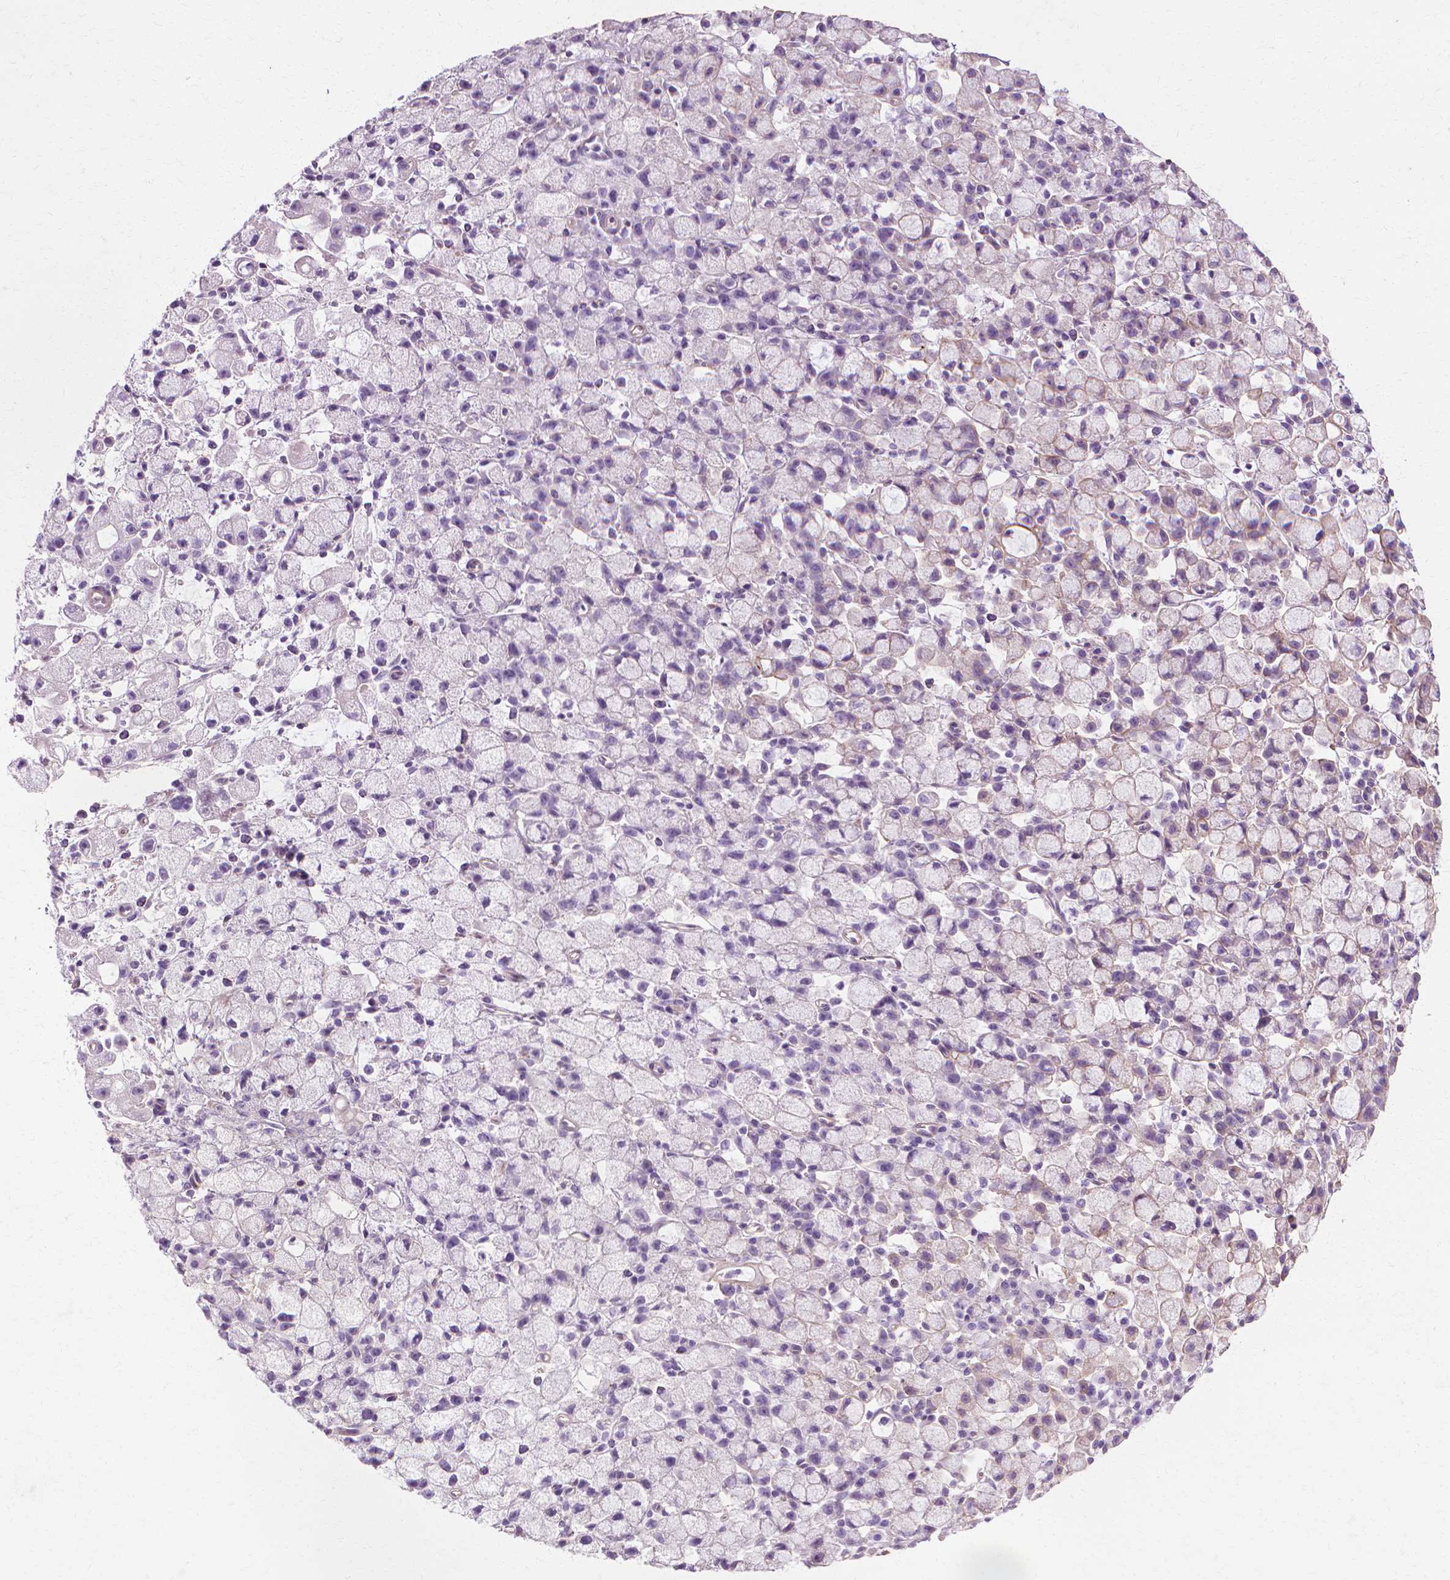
{"staining": {"intensity": "negative", "quantity": "none", "location": "none"}, "tissue": "stomach cancer", "cell_type": "Tumor cells", "image_type": "cancer", "snomed": [{"axis": "morphology", "description": "Adenocarcinoma, NOS"}, {"axis": "topography", "description": "Stomach"}], "caption": "Protein analysis of adenocarcinoma (stomach) shows no significant staining in tumor cells. The staining is performed using DAB brown chromogen with nuclei counter-stained in using hematoxylin.", "gene": "CFAP157", "patient": {"sex": "male", "age": 58}}